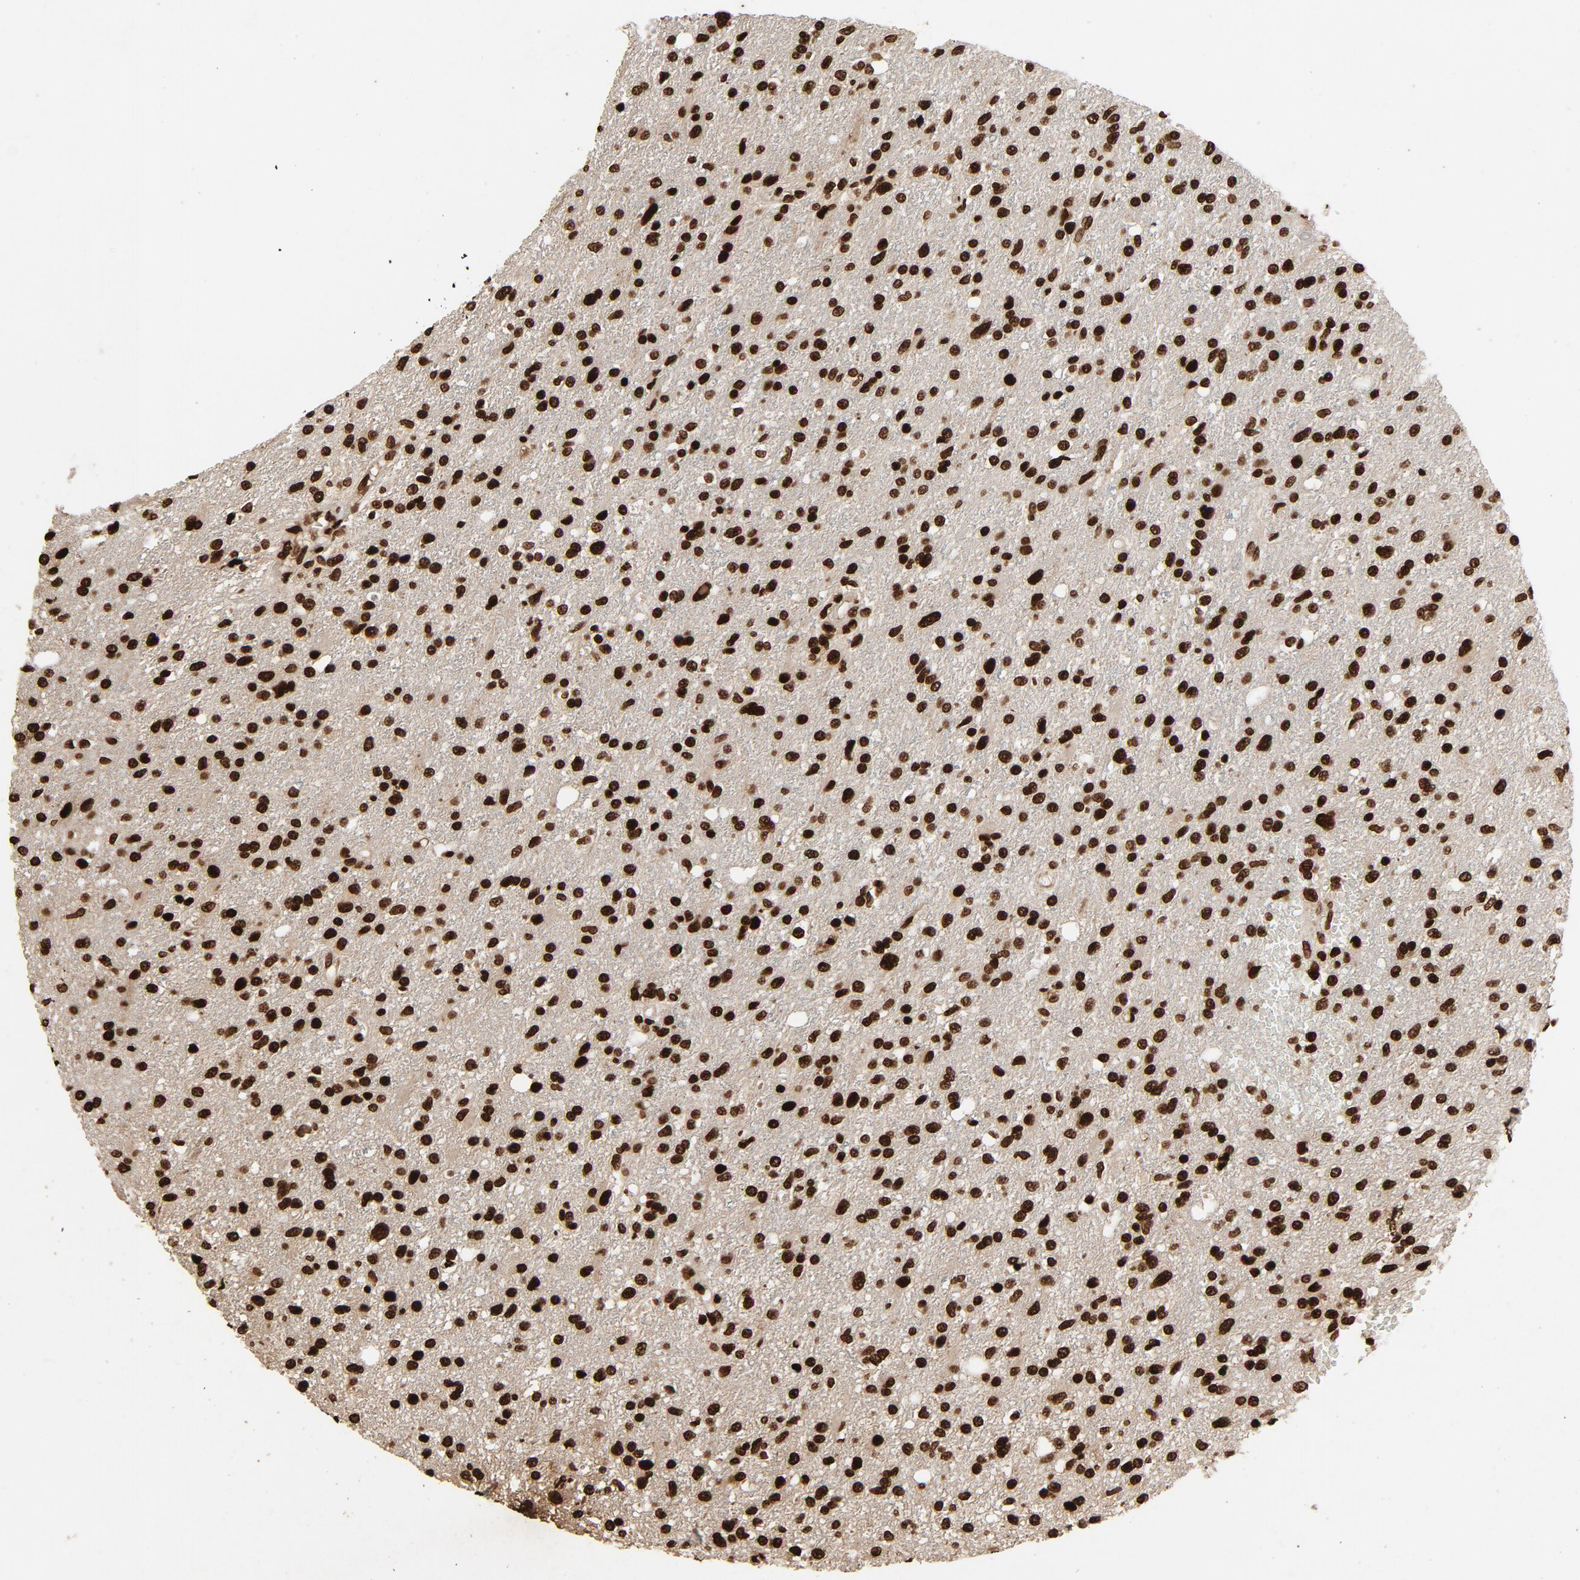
{"staining": {"intensity": "strong", "quantity": ">75%", "location": "nuclear"}, "tissue": "glioma", "cell_type": "Tumor cells", "image_type": "cancer", "snomed": [{"axis": "morphology", "description": "Glioma, malignant, High grade"}, {"axis": "topography", "description": "Cerebral cortex"}], "caption": "Brown immunohistochemical staining in human glioma shows strong nuclear staining in approximately >75% of tumor cells.", "gene": "TP53BP1", "patient": {"sex": "male", "age": 76}}